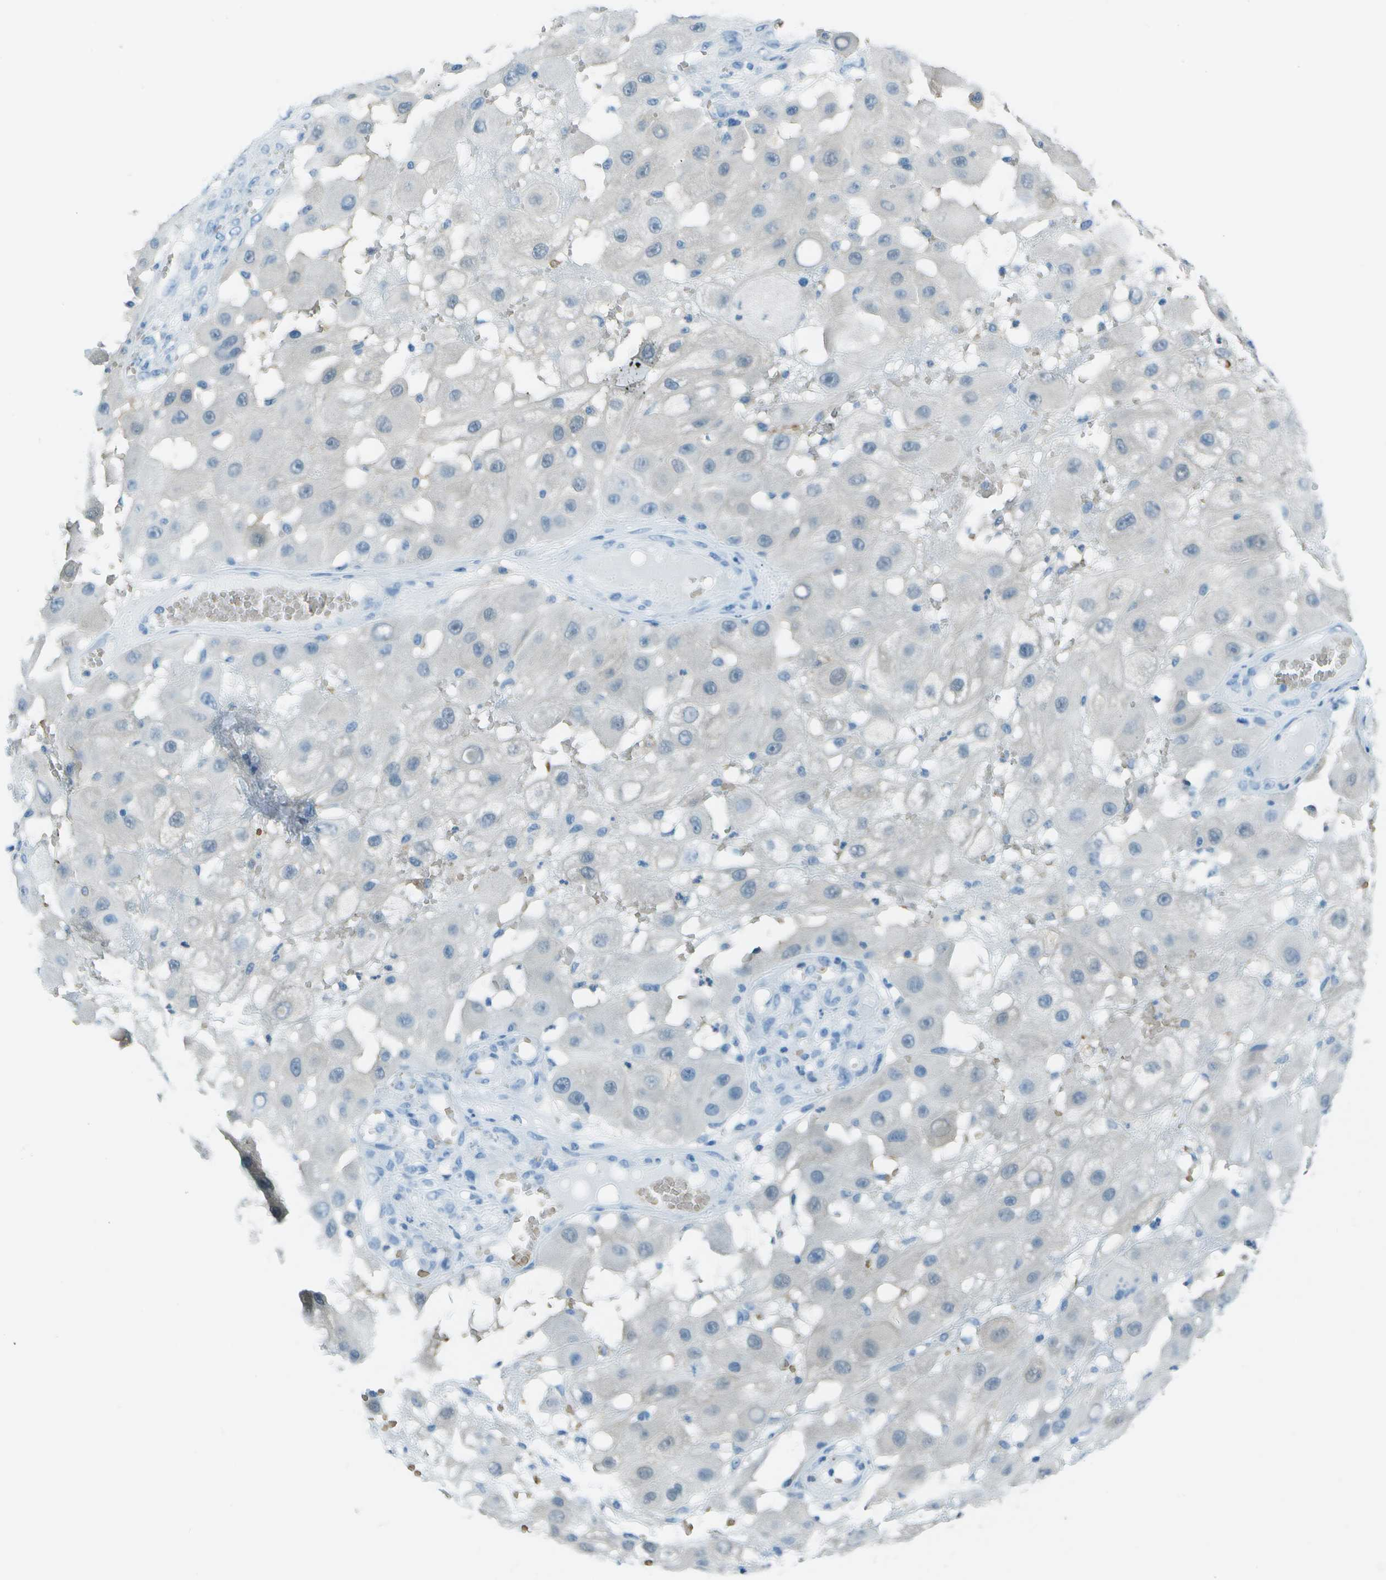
{"staining": {"intensity": "negative", "quantity": "none", "location": "none"}, "tissue": "melanoma", "cell_type": "Tumor cells", "image_type": "cancer", "snomed": [{"axis": "morphology", "description": "Malignant melanoma, NOS"}, {"axis": "topography", "description": "Skin"}], "caption": "Immunohistochemistry (IHC) photomicrograph of human melanoma stained for a protein (brown), which exhibits no positivity in tumor cells.", "gene": "ASL", "patient": {"sex": "female", "age": 81}}